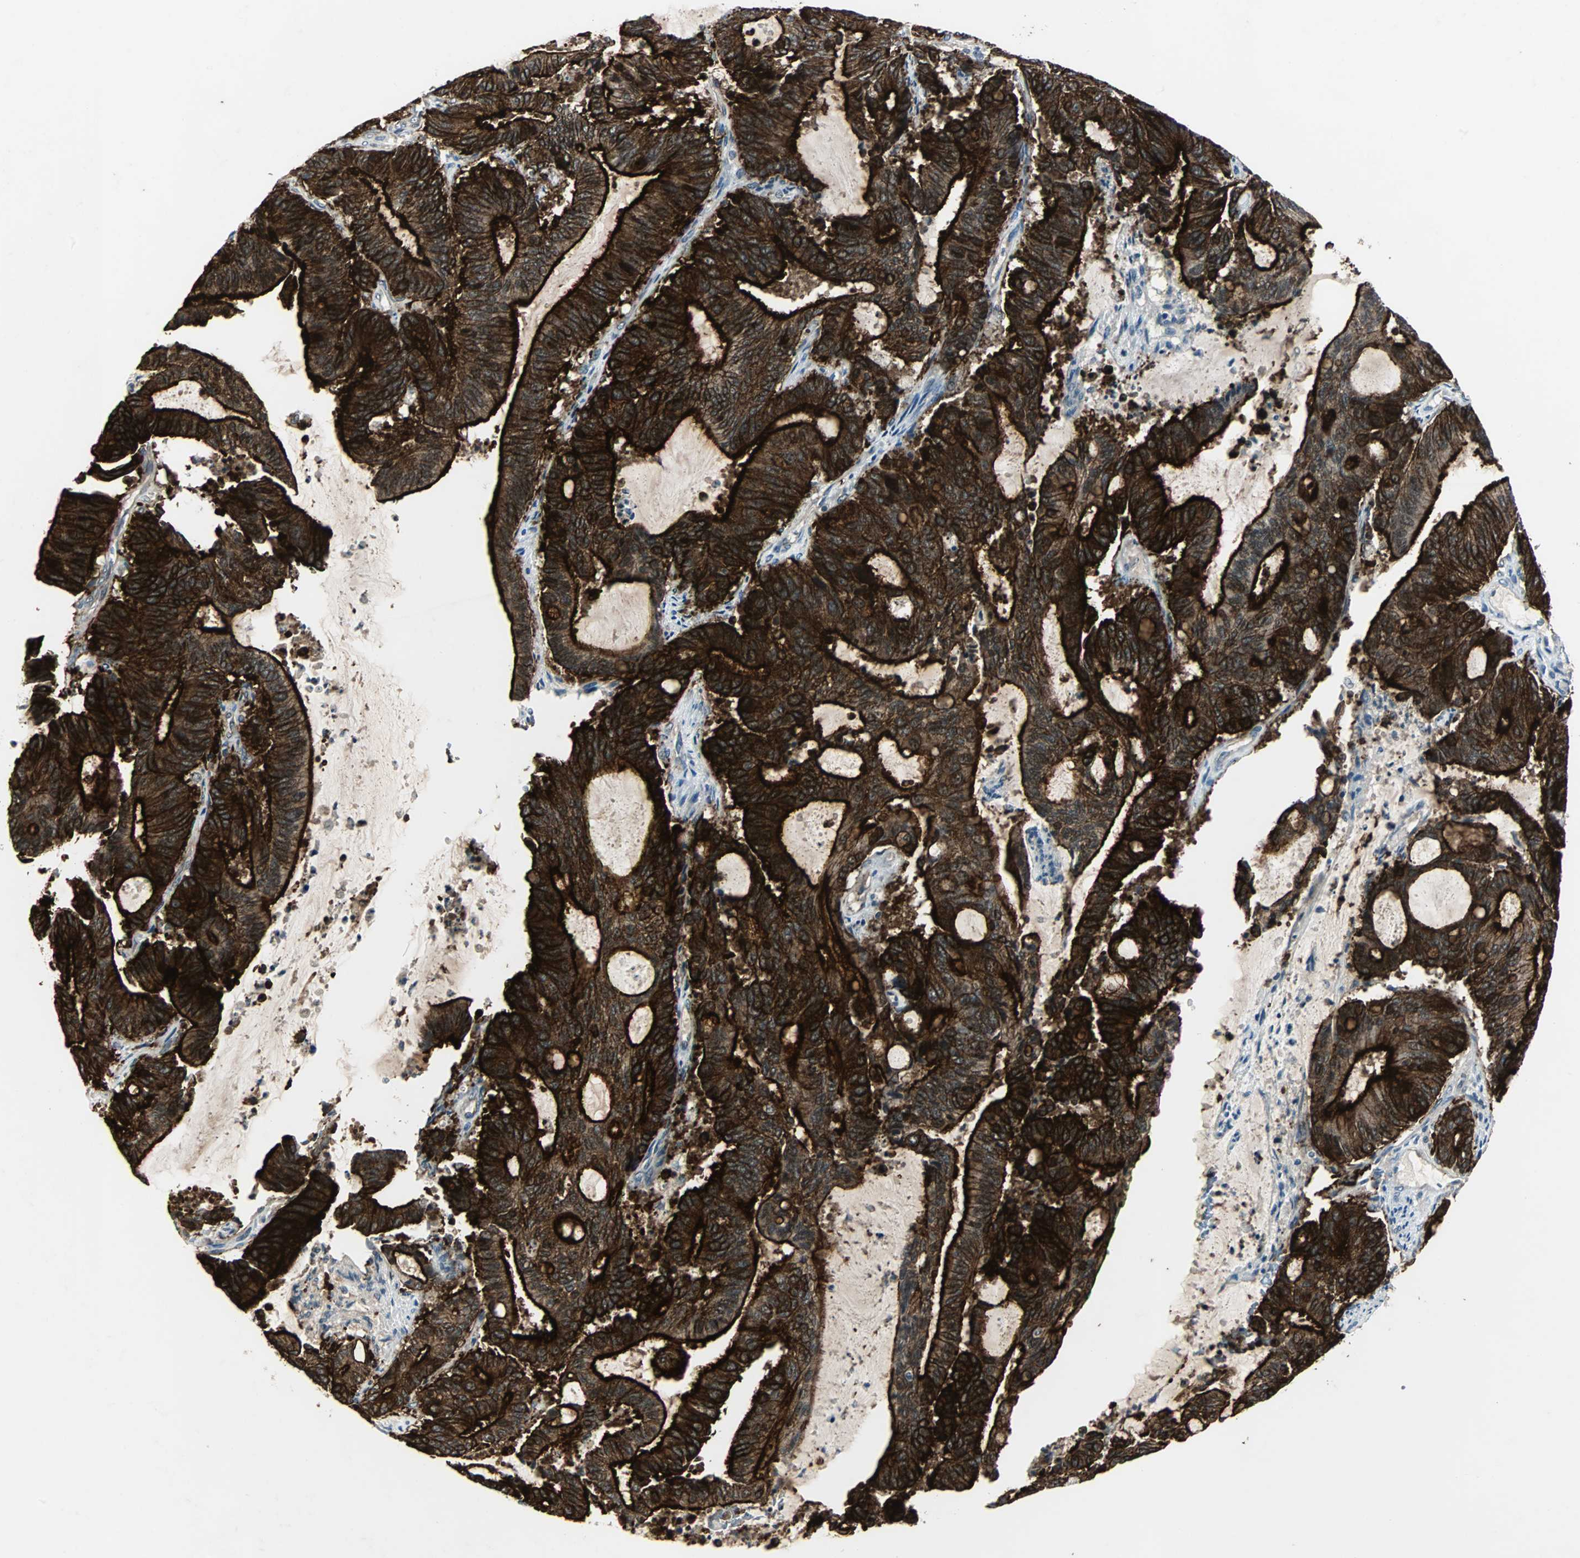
{"staining": {"intensity": "strong", "quantity": ">75%", "location": "cytoplasmic/membranous"}, "tissue": "liver cancer", "cell_type": "Tumor cells", "image_type": "cancer", "snomed": [{"axis": "morphology", "description": "Cholangiocarcinoma"}, {"axis": "topography", "description": "Liver"}], "caption": "Liver cancer (cholangiocarcinoma) stained with a brown dye displays strong cytoplasmic/membranous positive positivity in approximately >75% of tumor cells.", "gene": "CMC2", "patient": {"sex": "female", "age": 73}}